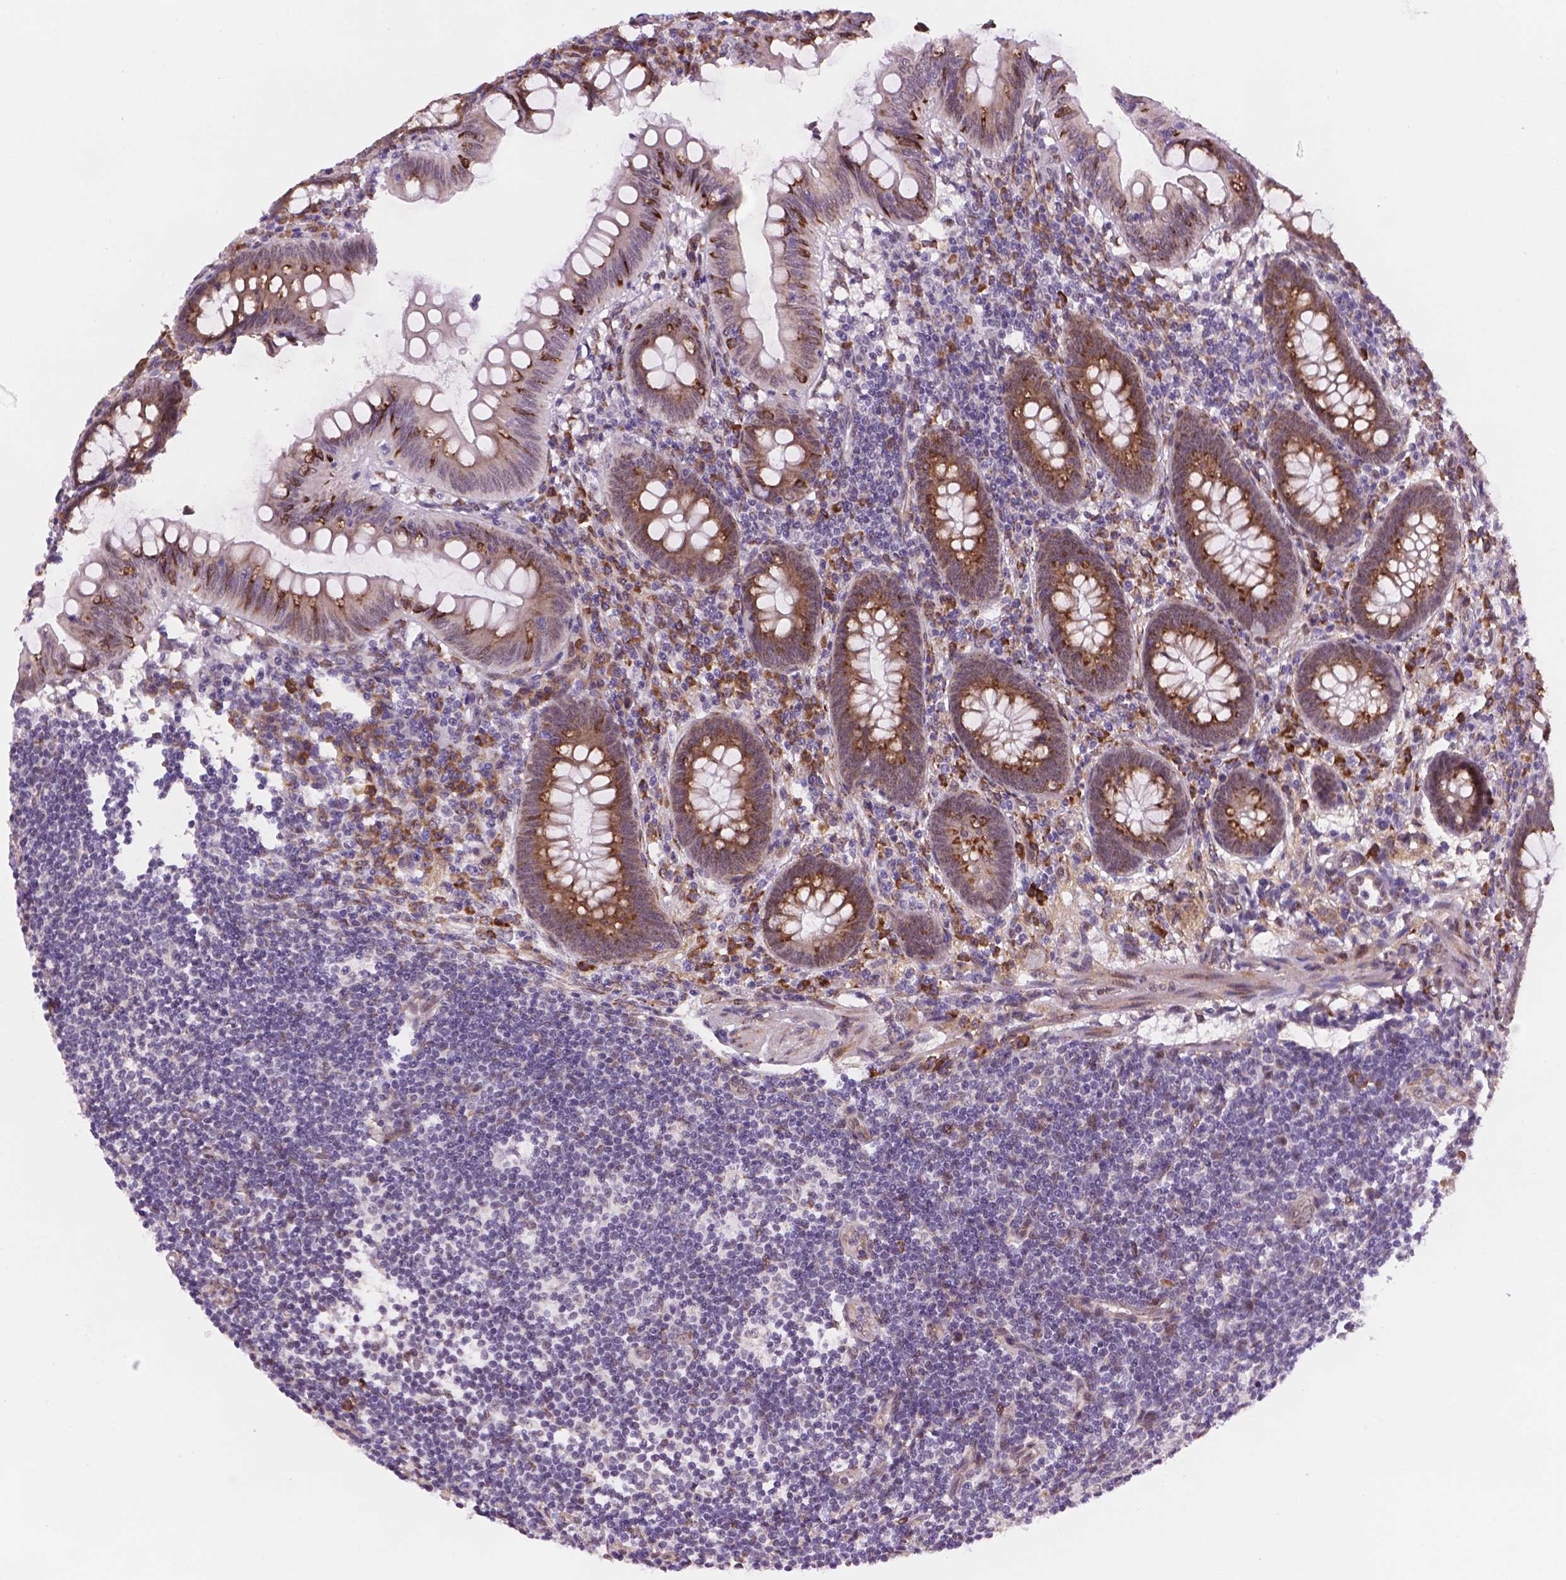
{"staining": {"intensity": "strong", "quantity": "25%-75%", "location": "cytoplasmic/membranous"}, "tissue": "appendix", "cell_type": "Glandular cells", "image_type": "normal", "snomed": [{"axis": "morphology", "description": "Normal tissue, NOS"}, {"axis": "topography", "description": "Appendix"}], "caption": "Immunohistochemistry (IHC) histopathology image of unremarkable appendix: appendix stained using IHC shows high levels of strong protein expression localized specifically in the cytoplasmic/membranous of glandular cells, appearing as a cytoplasmic/membranous brown color.", "gene": "FNIP1", "patient": {"sex": "female", "age": 57}}